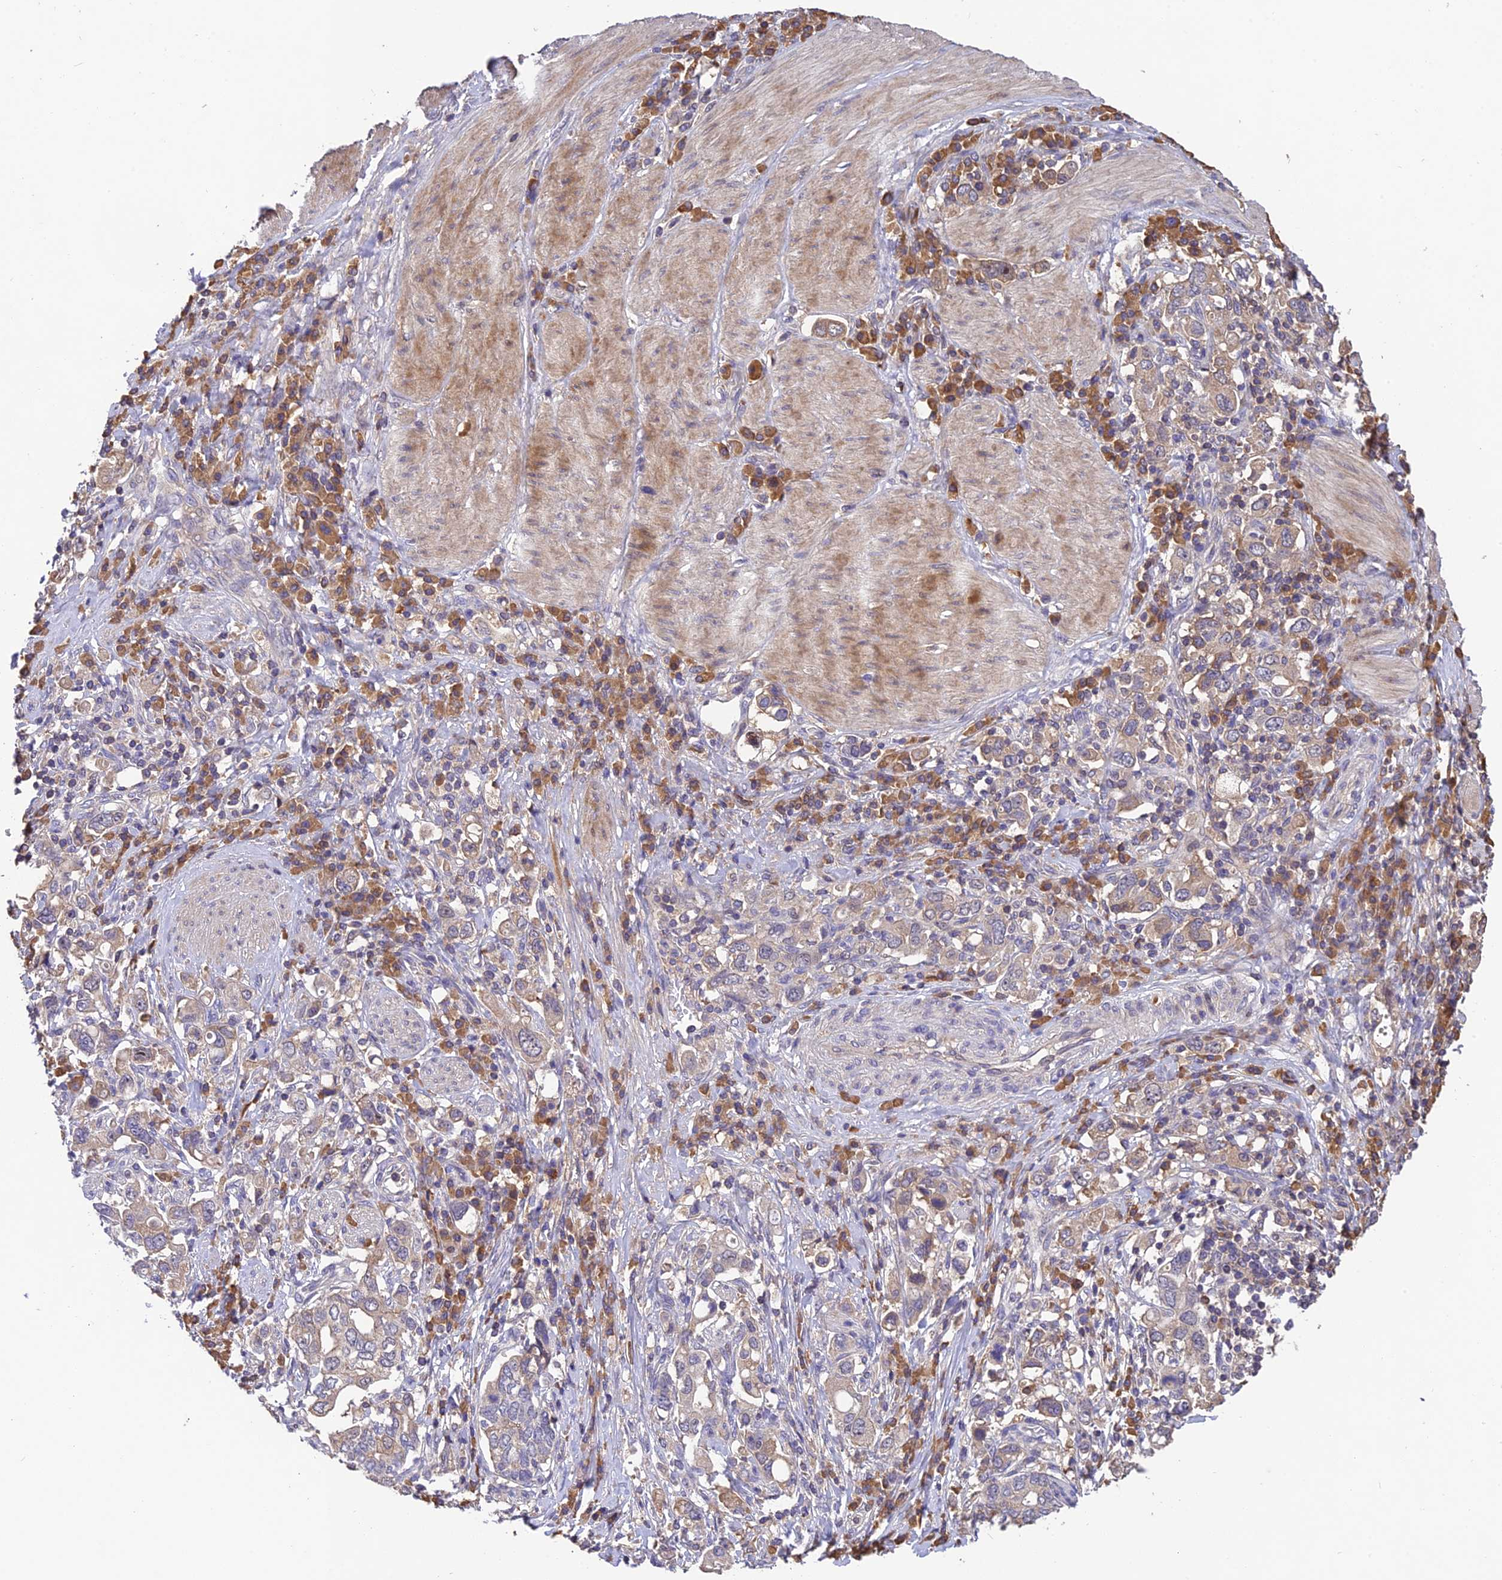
{"staining": {"intensity": "weak", "quantity": "25%-75%", "location": "cytoplasmic/membranous"}, "tissue": "stomach cancer", "cell_type": "Tumor cells", "image_type": "cancer", "snomed": [{"axis": "morphology", "description": "Adenocarcinoma, NOS"}, {"axis": "topography", "description": "Stomach, upper"}, {"axis": "topography", "description": "Stomach"}], "caption": "High-power microscopy captured an immunohistochemistry image of adenocarcinoma (stomach), revealing weak cytoplasmic/membranous staining in about 25%-75% of tumor cells.", "gene": "DENND5B", "patient": {"sex": "male", "age": 62}}